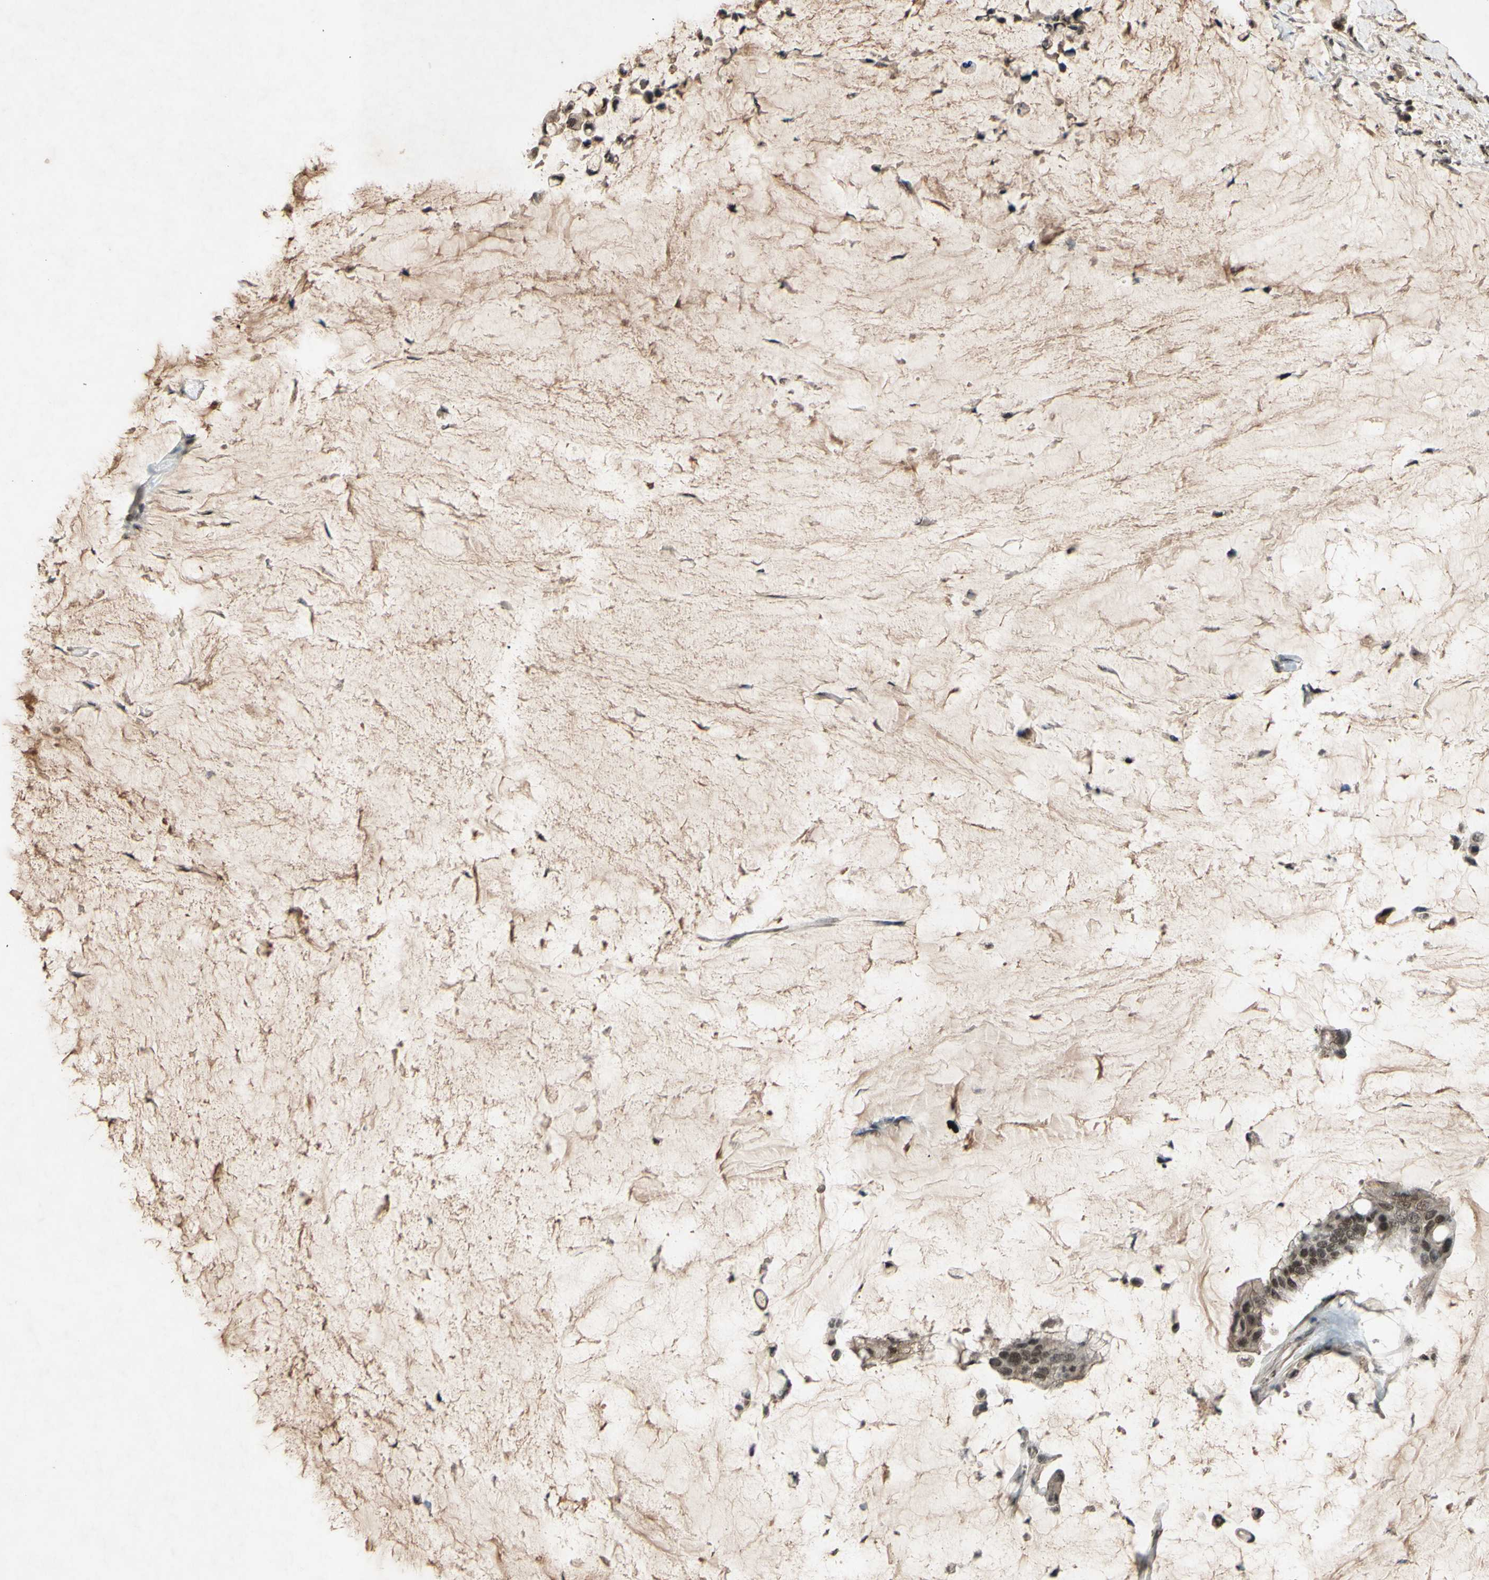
{"staining": {"intensity": "moderate", "quantity": ">75%", "location": "nuclear"}, "tissue": "pancreatic cancer", "cell_type": "Tumor cells", "image_type": "cancer", "snomed": [{"axis": "morphology", "description": "Adenocarcinoma, NOS"}, {"axis": "topography", "description": "Pancreas"}], "caption": "Immunohistochemical staining of human adenocarcinoma (pancreatic) reveals medium levels of moderate nuclear protein staining in approximately >75% of tumor cells.", "gene": "SNW1", "patient": {"sex": "male", "age": 41}}